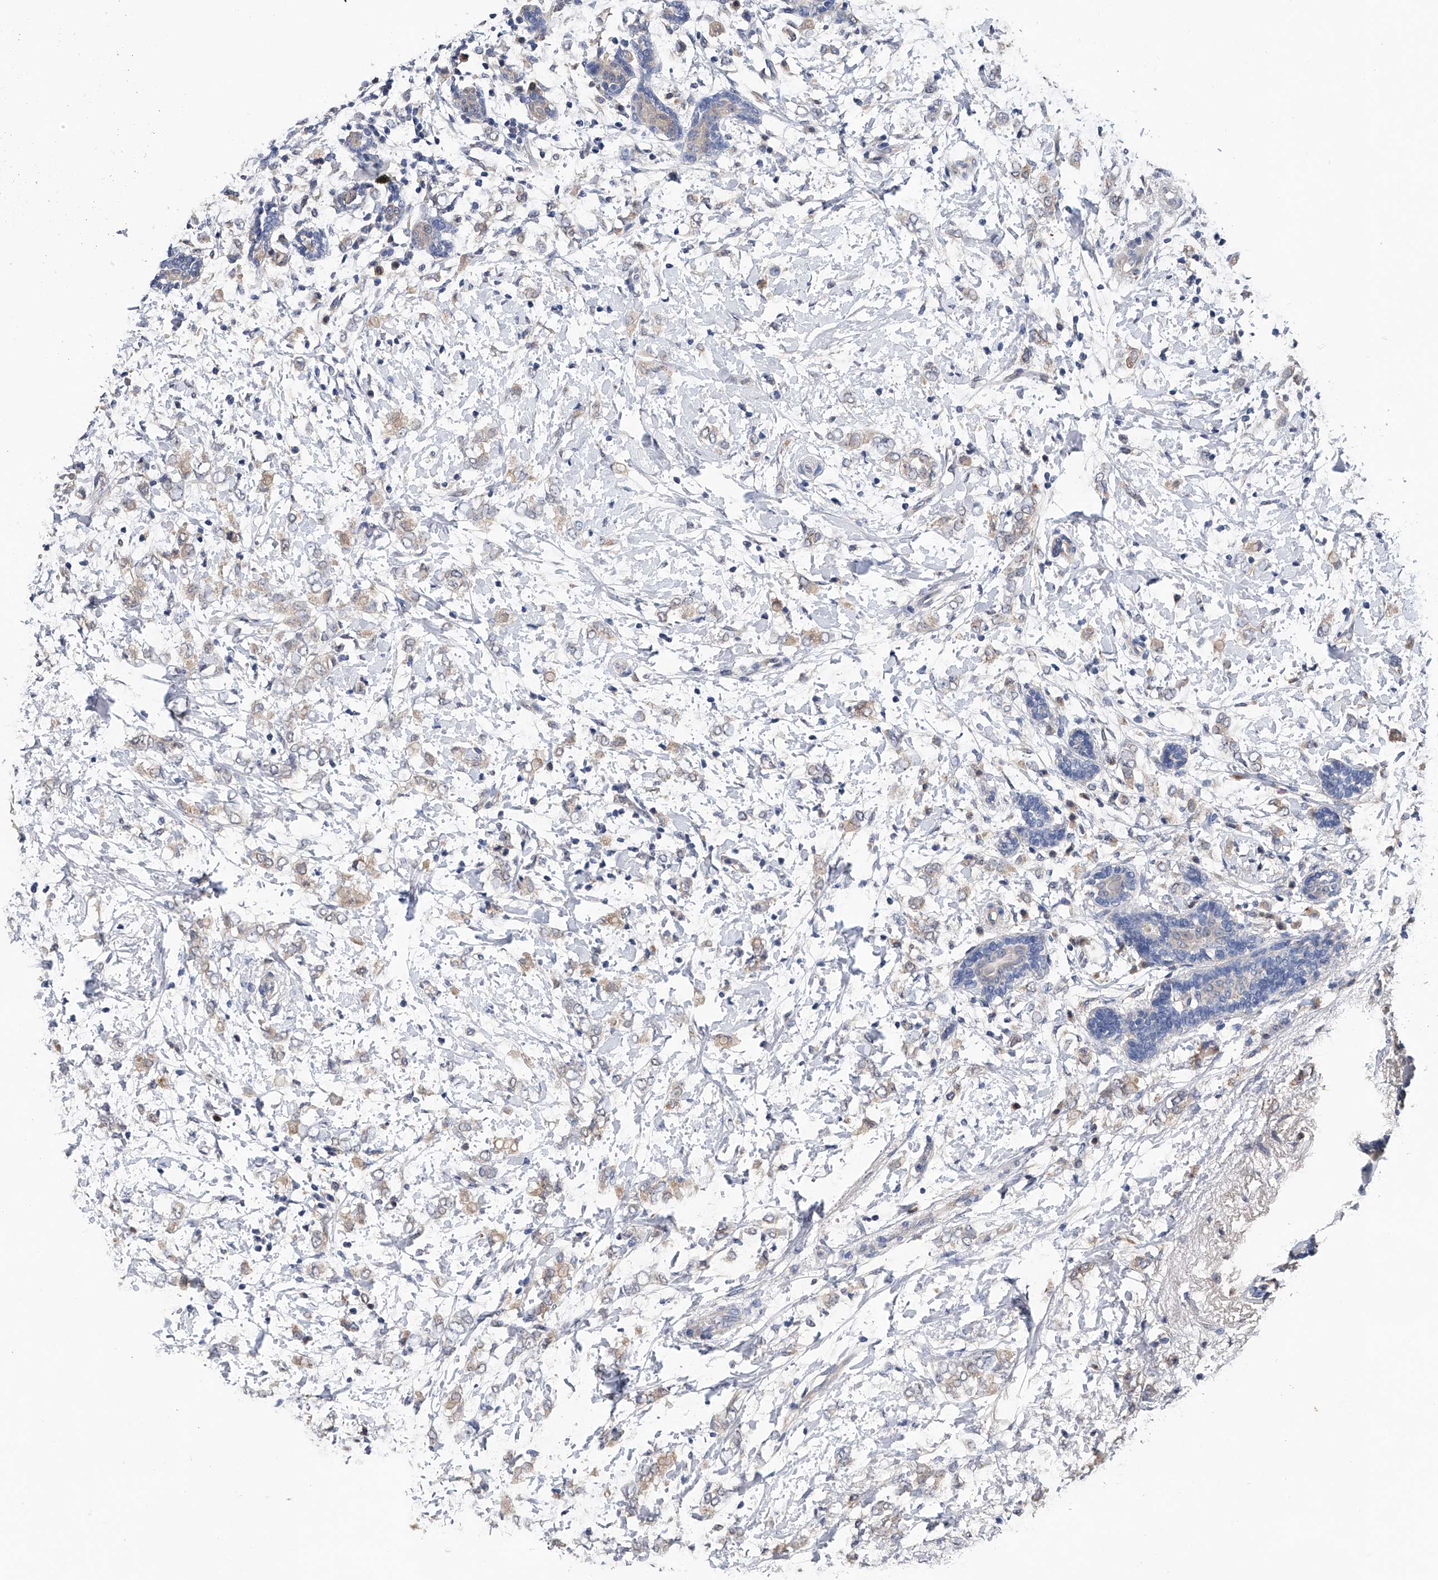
{"staining": {"intensity": "weak", "quantity": "25%-75%", "location": "cytoplasmic/membranous"}, "tissue": "breast cancer", "cell_type": "Tumor cells", "image_type": "cancer", "snomed": [{"axis": "morphology", "description": "Normal tissue, NOS"}, {"axis": "morphology", "description": "Lobular carcinoma"}, {"axis": "topography", "description": "Breast"}], "caption": "High-magnification brightfield microscopy of breast cancer stained with DAB (3,3'-diaminobenzidine) (brown) and counterstained with hematoxylin (blue). tumor cells exhibit weak cytoplasmic/membranous positivity is present in about25%-75% of cells.", "gene": "PGM3", "patient": {"sex": "female", "age": 47}}